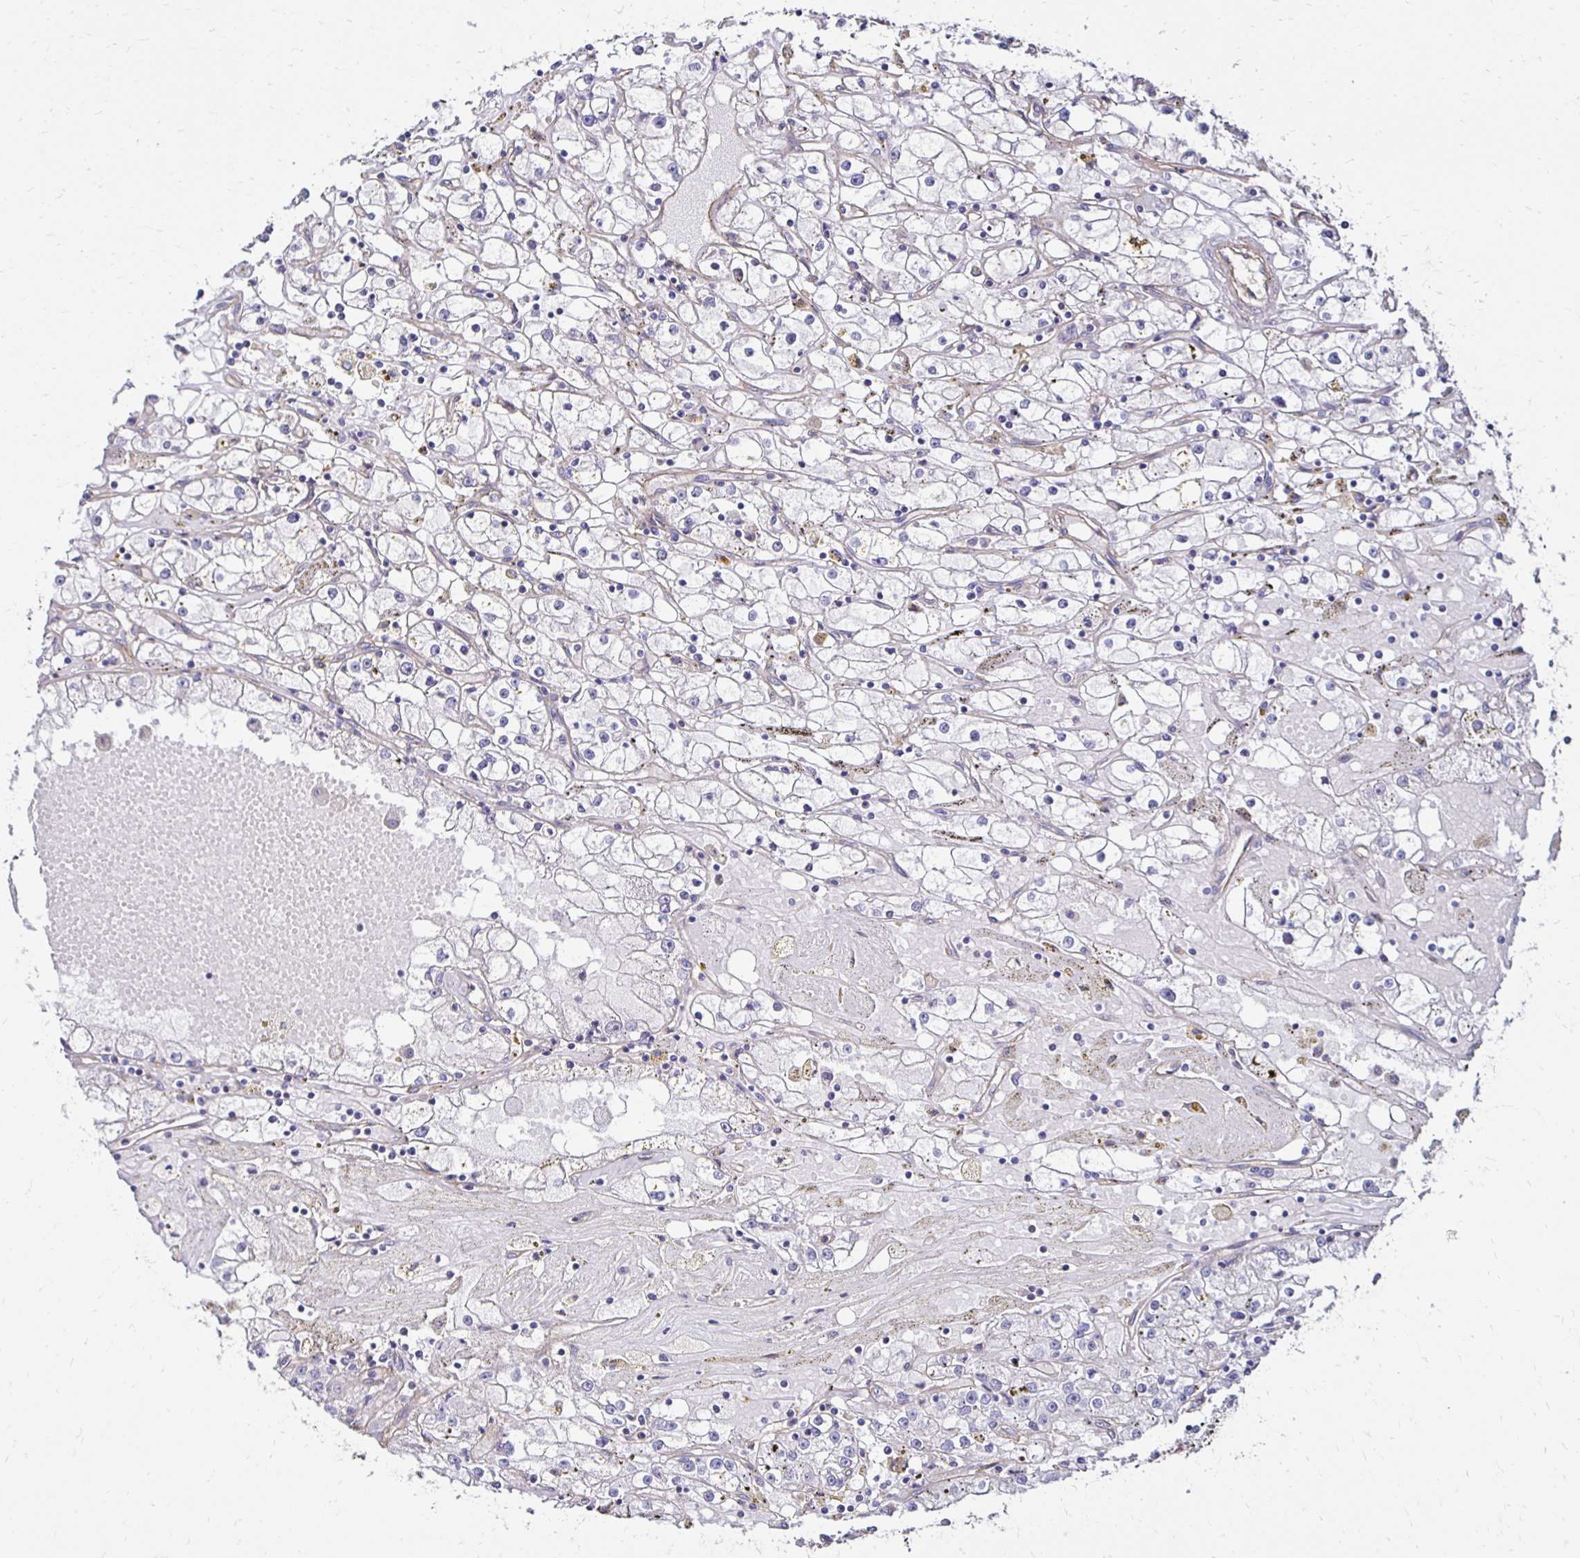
{"staining": {"intensity": "negative", "quantity": "none", "location": "none"}, "tissue": "renal cancer", "cell_type": "Tumor cells", "image_type": "cancer", "snomed": [{"axis": "morphology", "description": "Adenocarcinoma, NOS"}, {"axis": "topography", "description": "Kidney"}], "caption": "The image reveals no staining of tumor cells in renal cancer. The staining was performed using DAB to visualize the protein expression in brown, while the nuclei were stained in blue with hematoxylin (Magnification: 20x).", "gene": "ITGB1", "patient": {"sex": "male", "age": 56}}